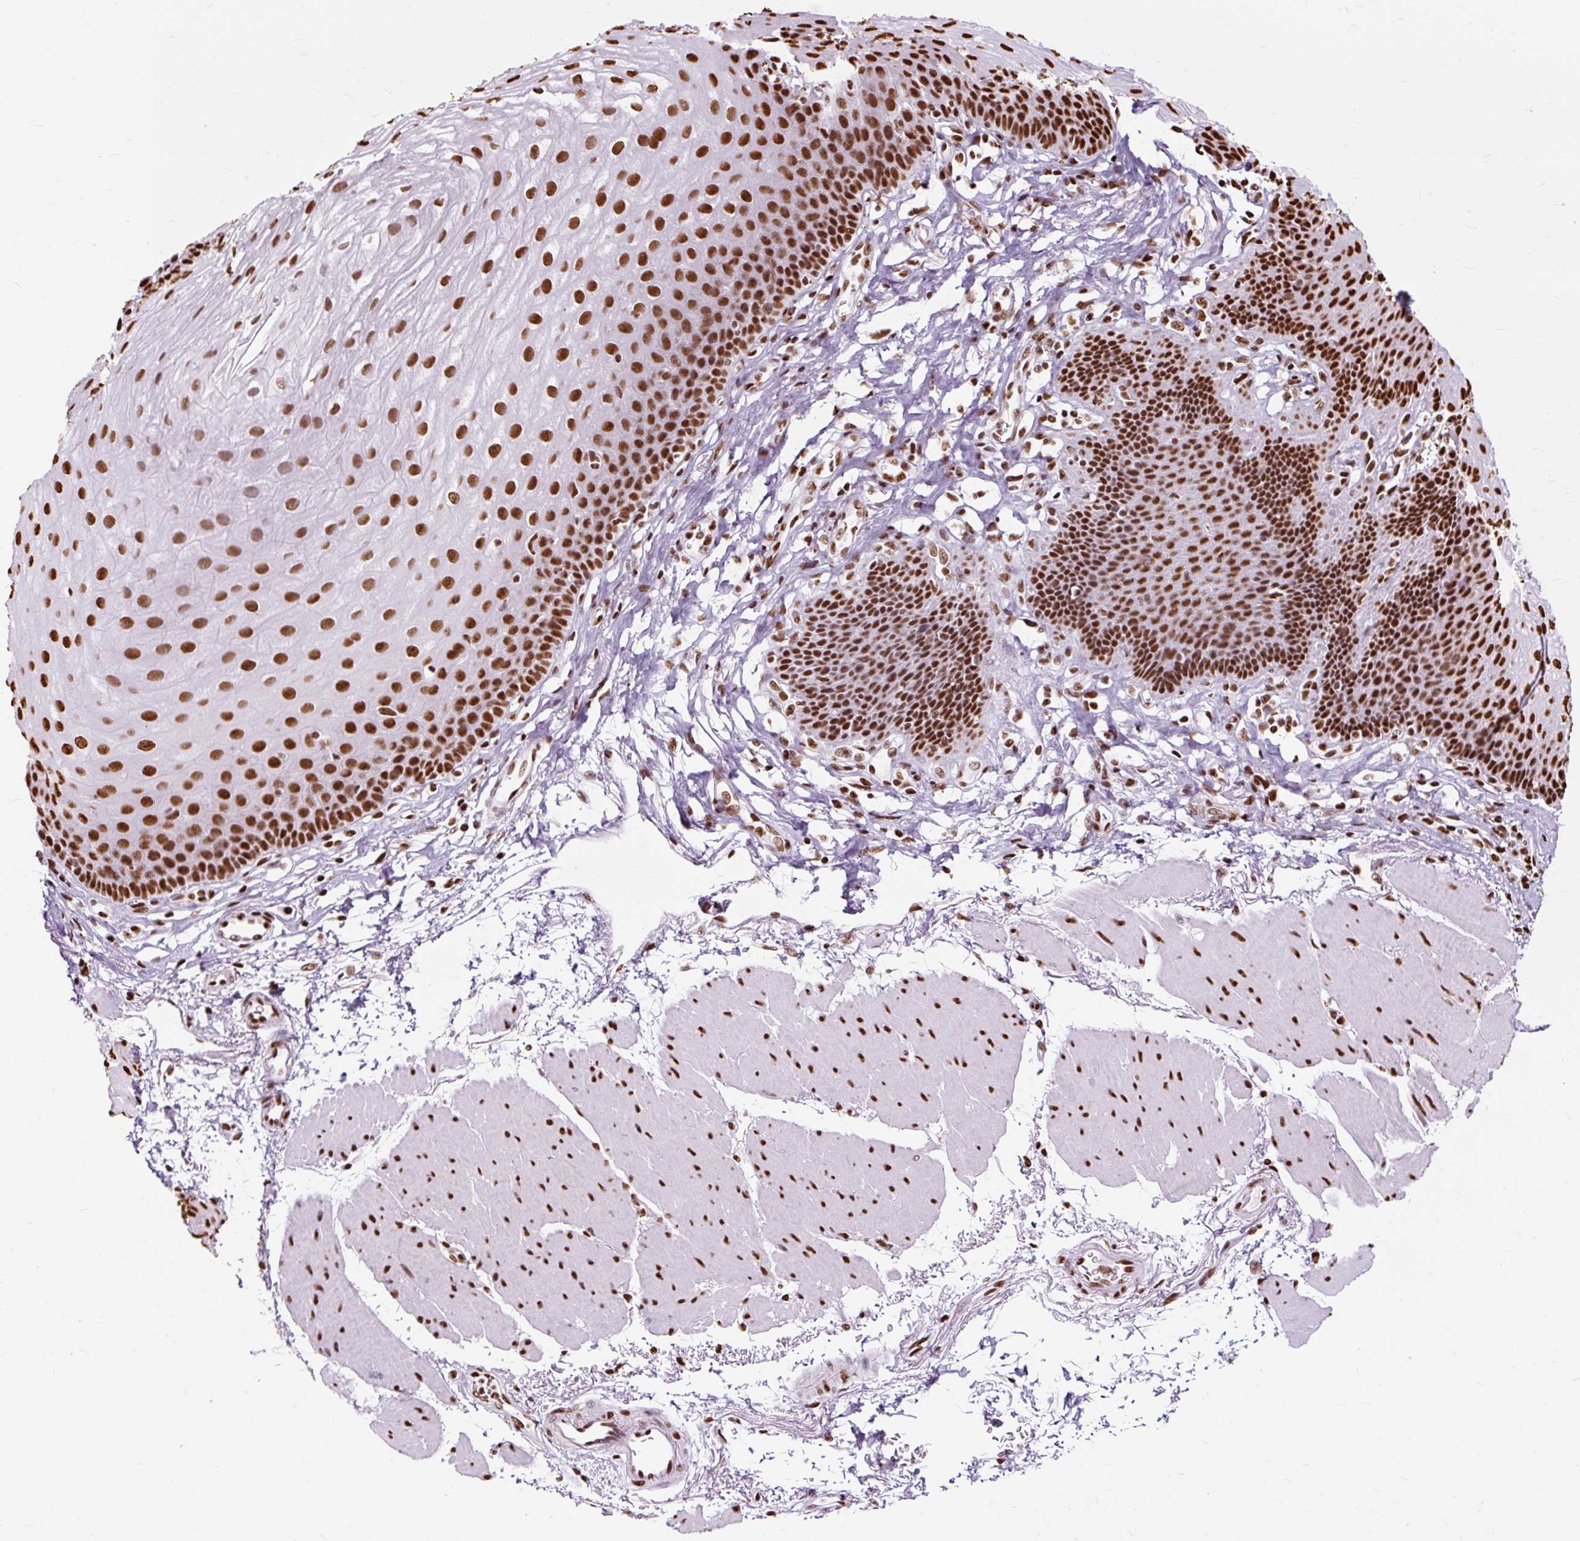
{"staining": {"intensity": "strong", "quantity": ">75%", "location": "nuclear"}, "tissue": "esophagus", "cell_type": "Squamous epithelial cells", "image_type": "normal", "snomed": [{"axis": "morphology", "description": "Normal tissue, NOS"}, {"axis": "topography", "description": "Esophagus"}], "caption": "An immunohistochemistry histopathology image of benign tissue is shown. Protein staining in brown shows strong nuclear positivity in esophagus within squamous epithelial cells.", "gene": "XRCC6", "patient": {"sex": "female", "age": 81}}